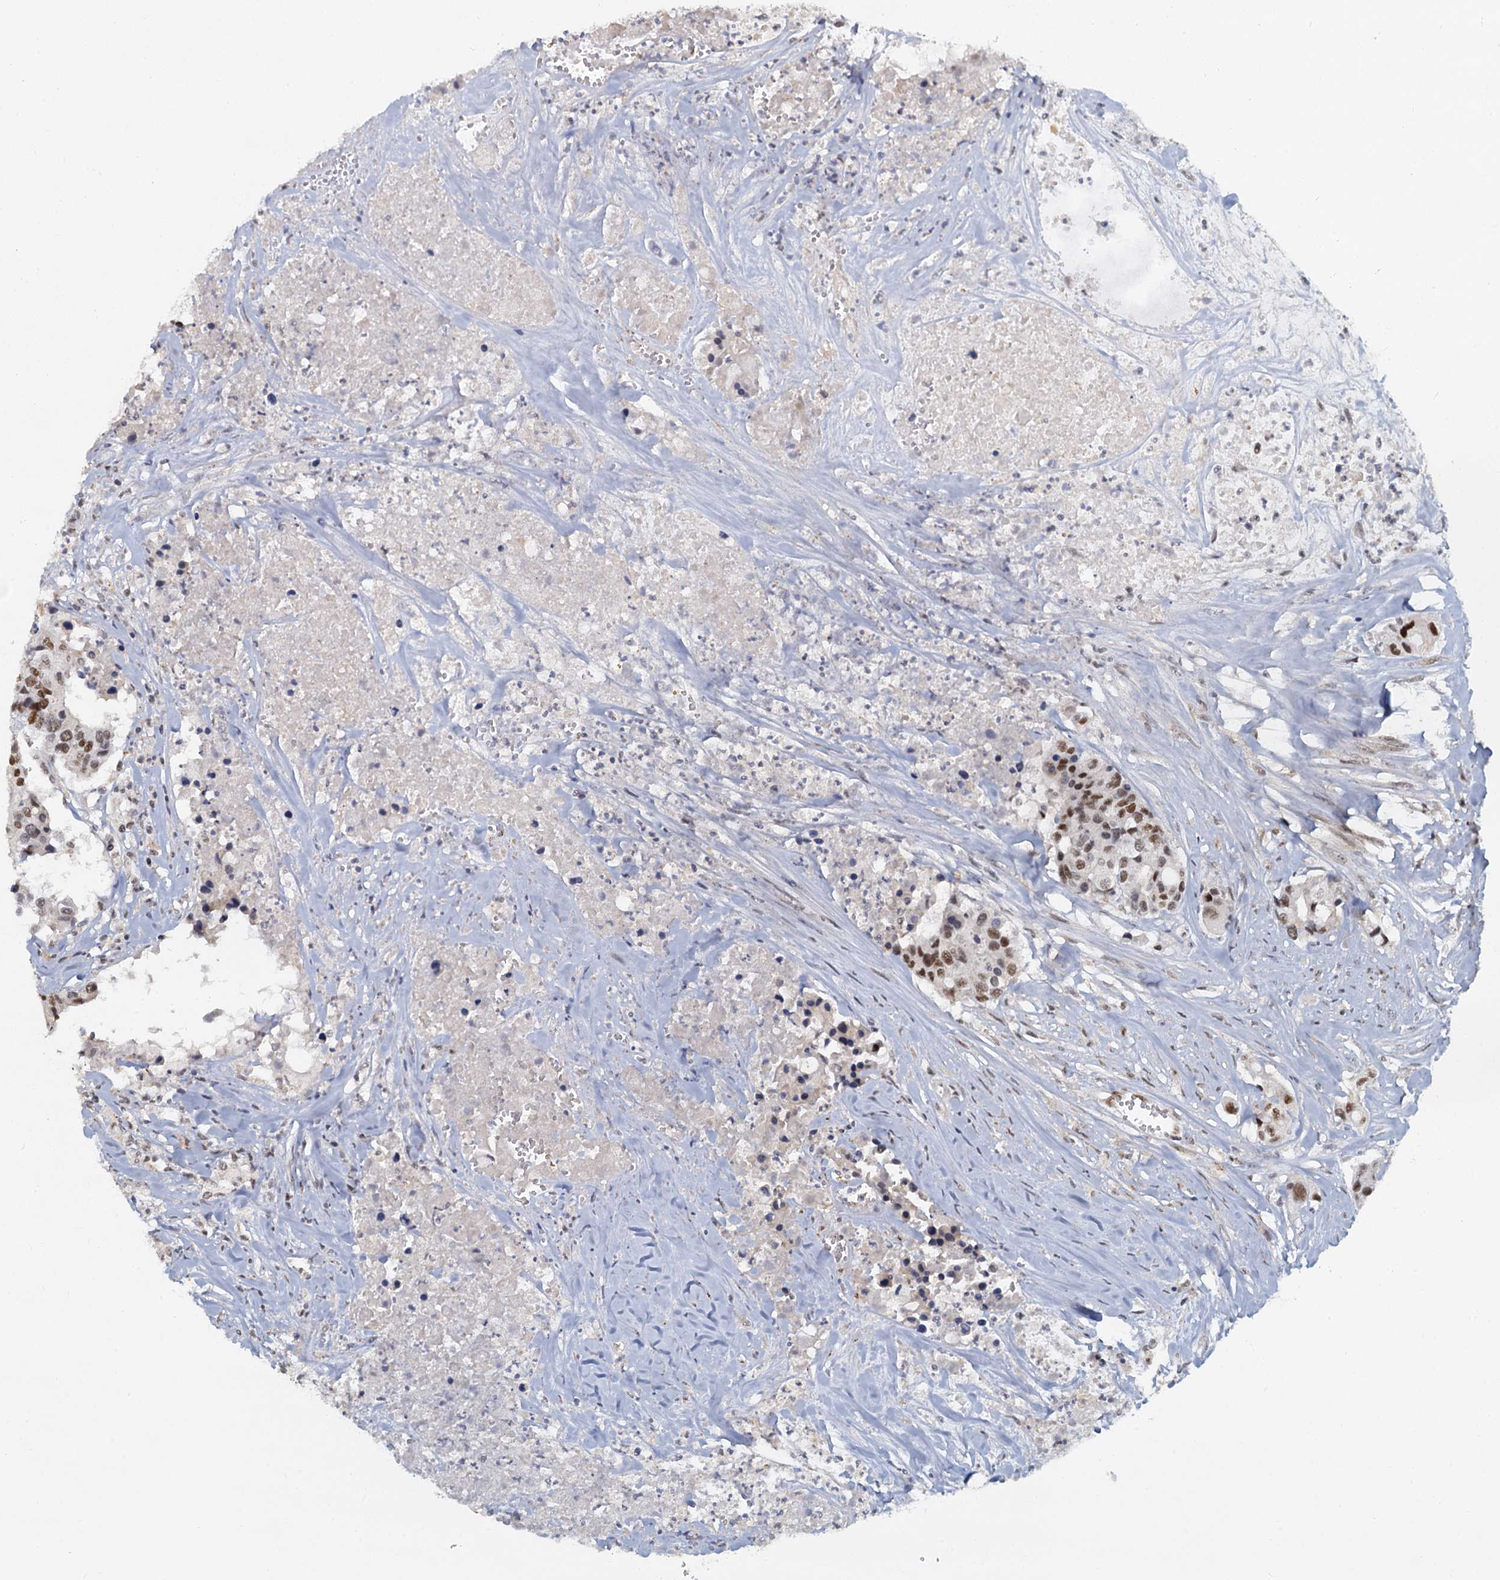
{"staining": {"intensity": "moderate", "quantity": ">75%", "location": "nuclear"}, "tissue": "colorectal cancer", "cell_type": "Tumor cells", "image_type": "cancer", "snomed": [{"axis": "morphology", "description": "Adenocarcinoma, NOS"}, {"axis": "topography", "description": "Colon"}], "caption": "IHC of colorectal adenocarcinoma shows medium levels of moderate nuclear staining in approximately >75% of tumor cells. (Stains: DAB in brown, nuclei in blue, Microscopy: brightfield microscopy at high magnification).", "gene": "RPRD1A", "patient": {"sex": "male", "age": 77}}